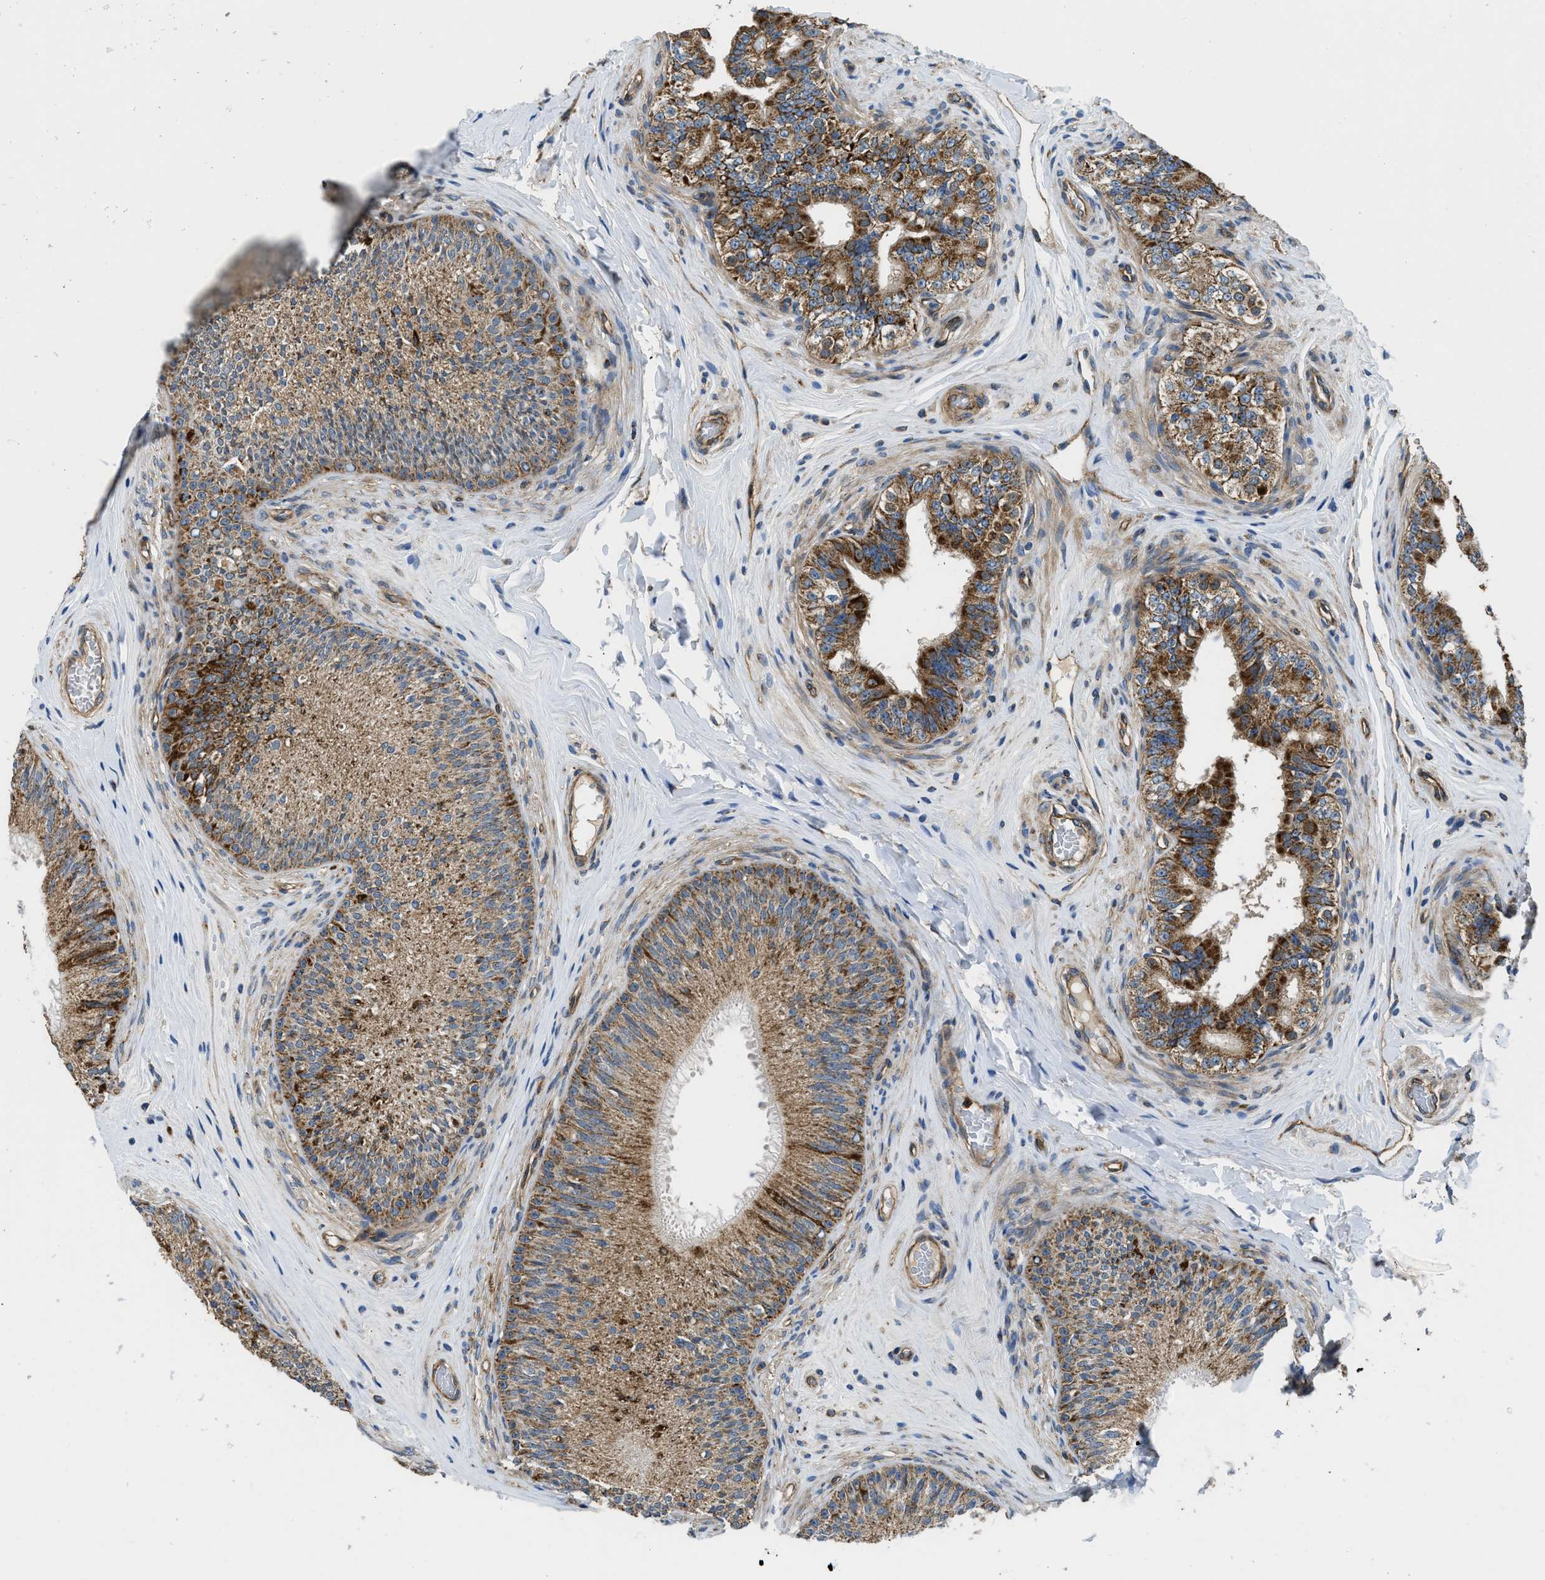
{"staining": {"intensity": "moderate", "quantity": ">75%", "location": "cytoplasmic/membranous"}, "tissue": "epididymis", "cell_type": "Glandular cells", "image_type": "normal", "snomed": [{"axis": "morphology", "description": "Normal tissue, NOS"}, {"axis": "topography", "description": "Testis"}, {"axis": "topography", "description": "Epididymis"}], "caption": "About >75% of glandular cells in benign epididymis reveal moderate cytoplasmic/membranous protein staining as visualized by brown immunohistochemical staining.", "gene": "STK33", "patient": {"sex": "male", "age": 36}}